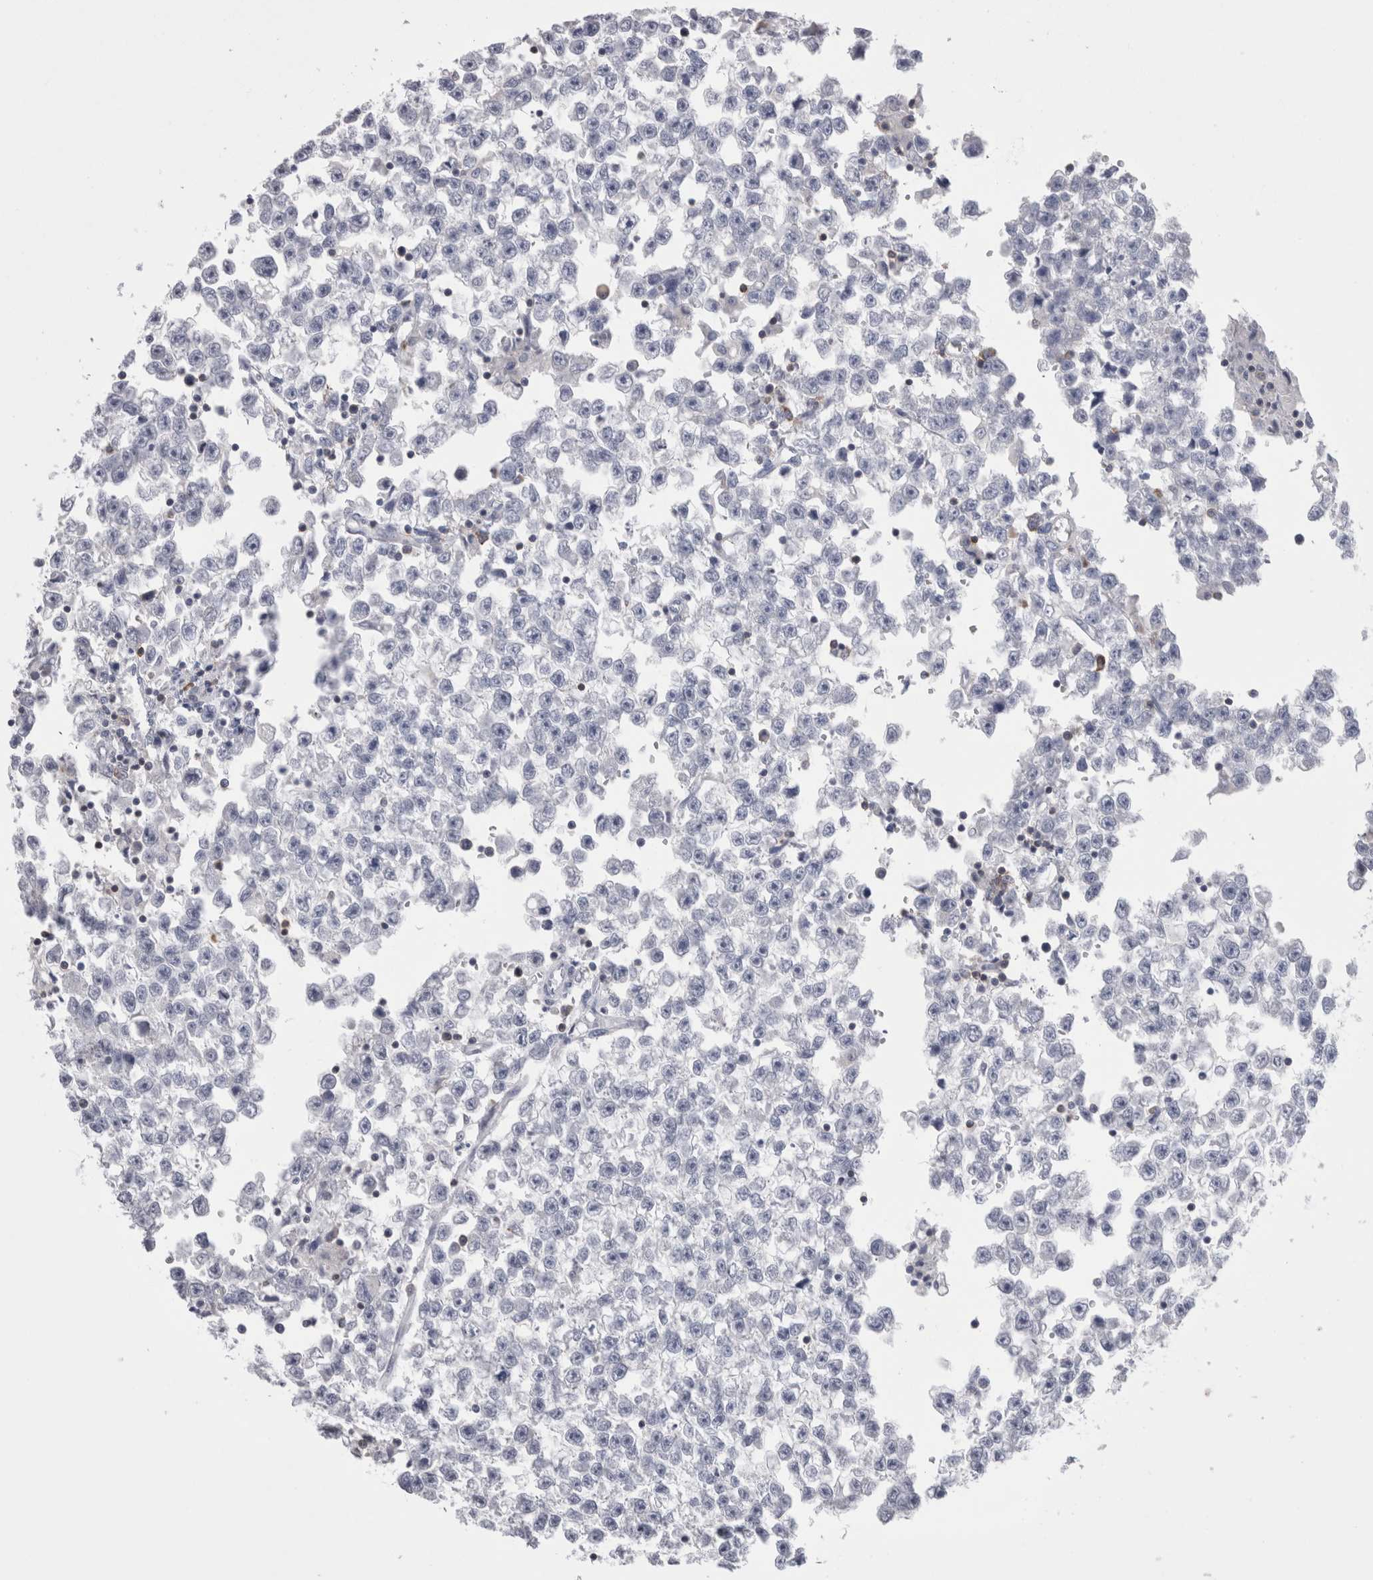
{"staining": {"intensity": "negative", "quantity": "none", "location": "none"}, "tissue": "testis cancer", "cell_type": "Tumor cells", "image_type": "cancer", "snomed": [{"axis": "morphology", "description": "Seminoma, NOS"}, {"axis": "morphology", "description": "Carcinoma, Embryonal, NOS"}, {"axis": "topography", "description": "Testis"}], "caption": "Immunohistochemistry (IHC) image of neoplastic tissue: testis embryonal carcinoma stained with DAB shows no significant protein expression in tumor cells.", "gene": "DCTN6", "patient": {"sex": "male", "age": 51}}